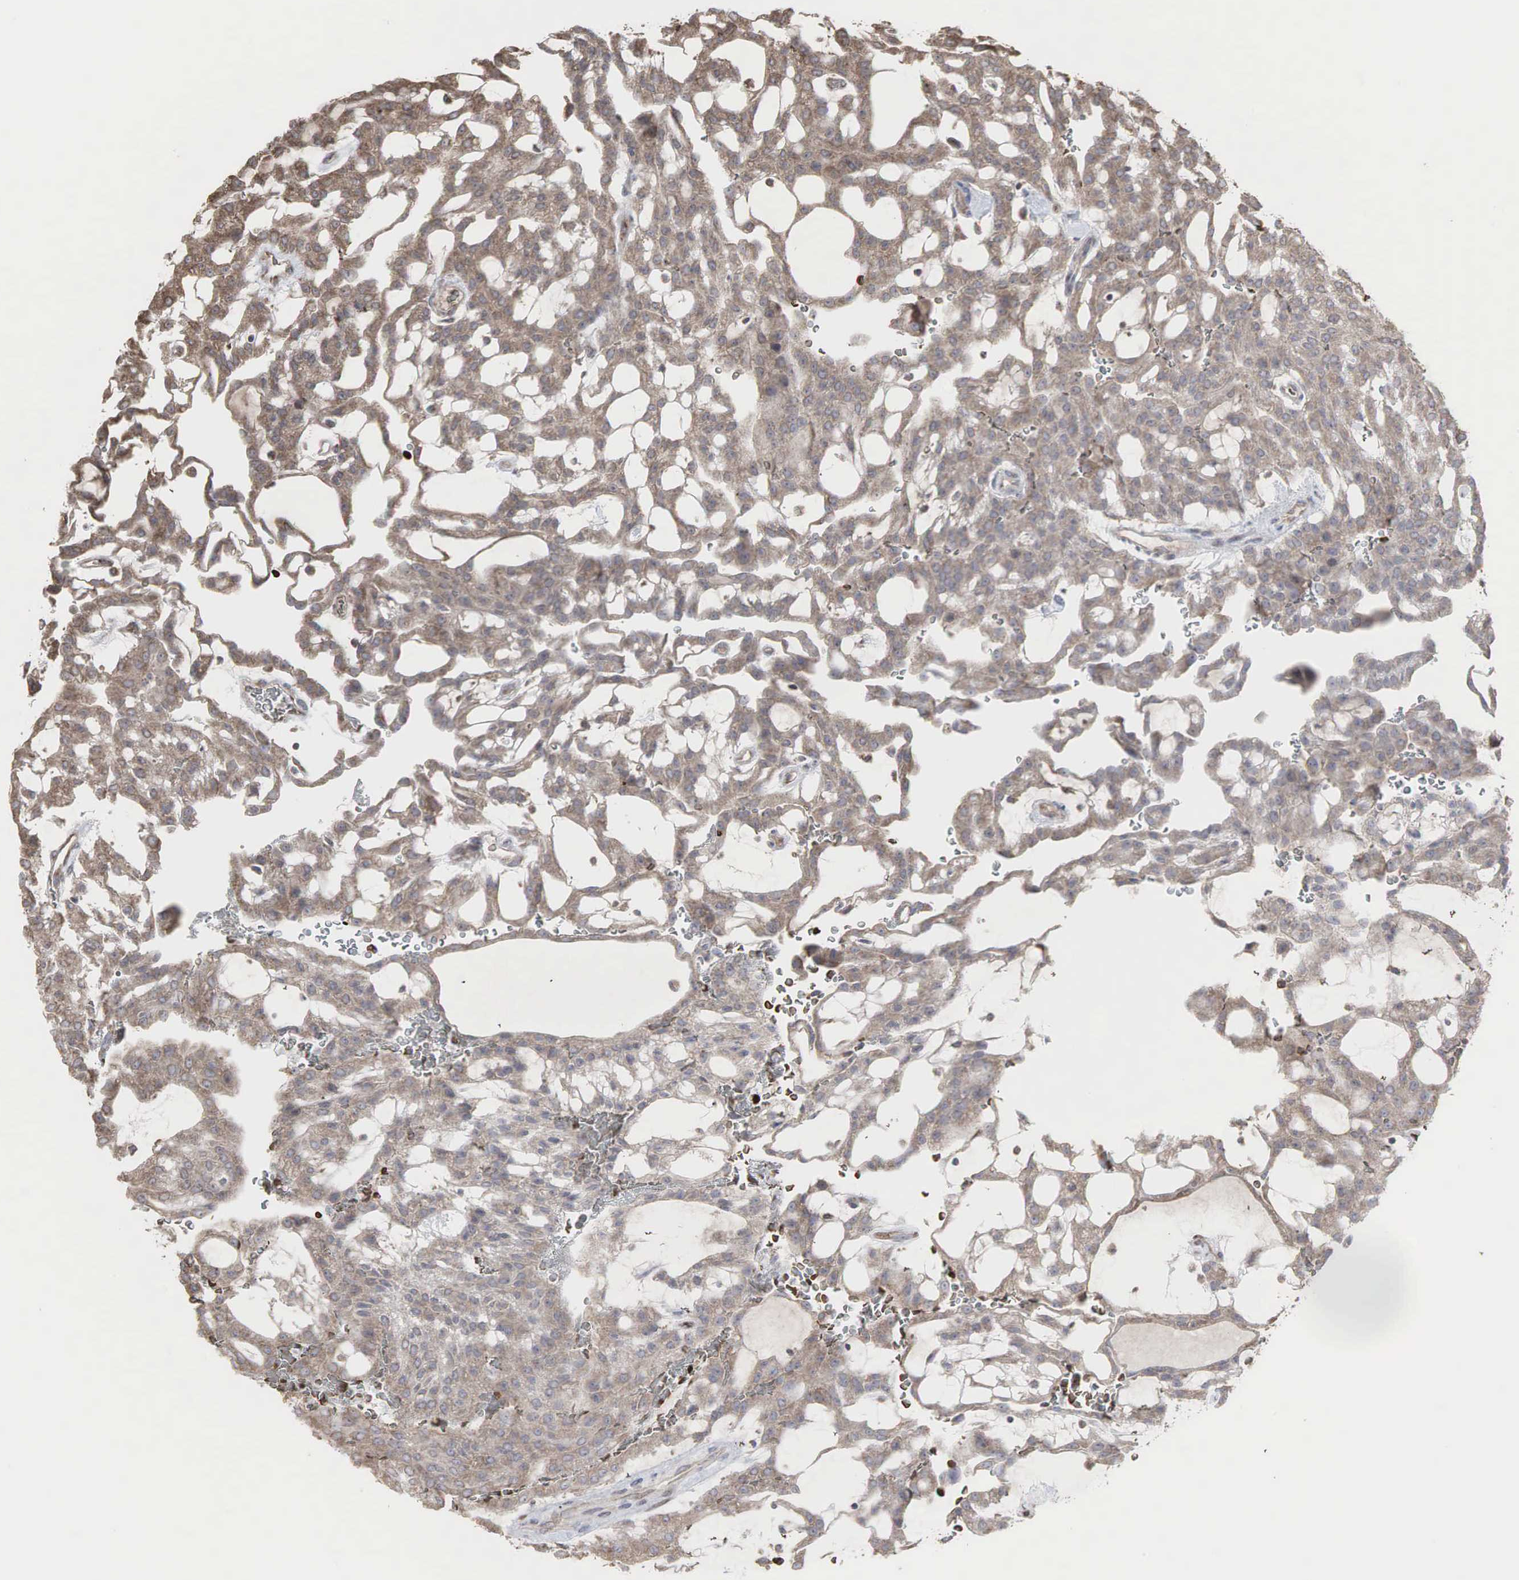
{"staining": {"intensity": "weak", "quantity": ">75%", "location": "cytoplasmic/membranous"}, "tissue": "renal cancer", "cell_type": "Tumor cells", "image_type": "cancer", "snomed": [{"axis": "morphology", "description": "Adenocarcinoma, NOS"}, {"axis": "topography", "description": "Kidney"}], "caption": "IHC (DAB (3,3'-diaminobenzidine)) staining of renal cancer shows weak cytoplasmic/membranous protein staining in approximately >75% of tumor cells.", "gene": "PABPC5", "patient": {"sex": "male", "age": 63}}